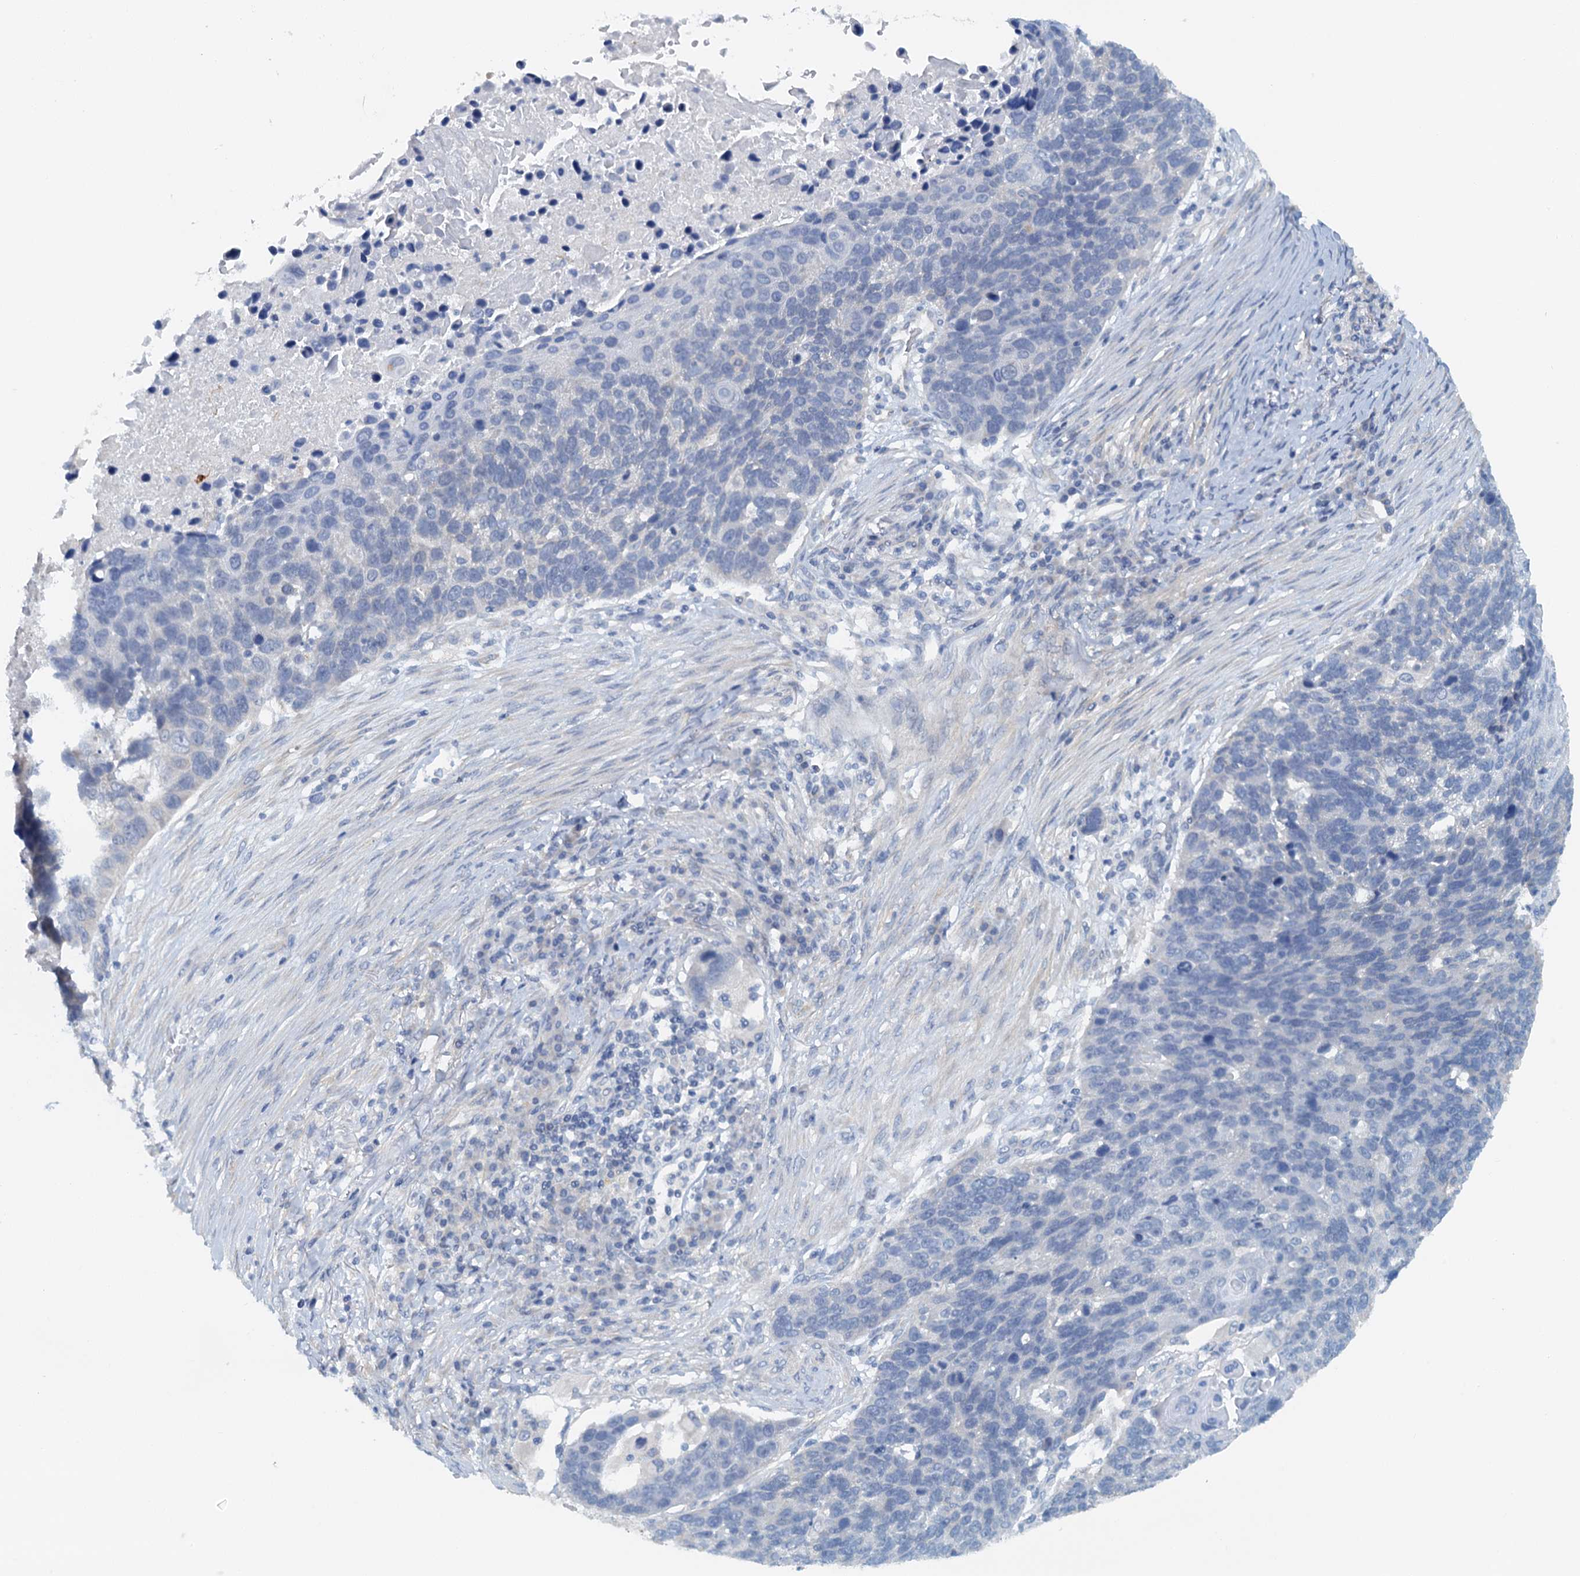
{"staining": {"intensity": "negative", "quantity": "none", "location": "none"}, "tissue": "lung cancer", "cell_type": "Tumor cells", "image_type": "cancer", "snomed": [{"axis": "morphology", "description": "Normal tissue, NOS"}, {"axis": "morphology", "description": "Squamous cell carcinoma, NOS"}, {"axis": "topography", "description": "Lymph node"}, {"axis": "topography", "description": "Lung"}], "caption": "Lung cancer (squamous cell carcinoma) was stained to show a protein in brown. There is no significant positivity in tumor cells.", "gene": "DTD1", "patient": {"sex": "male", "age": 66}}